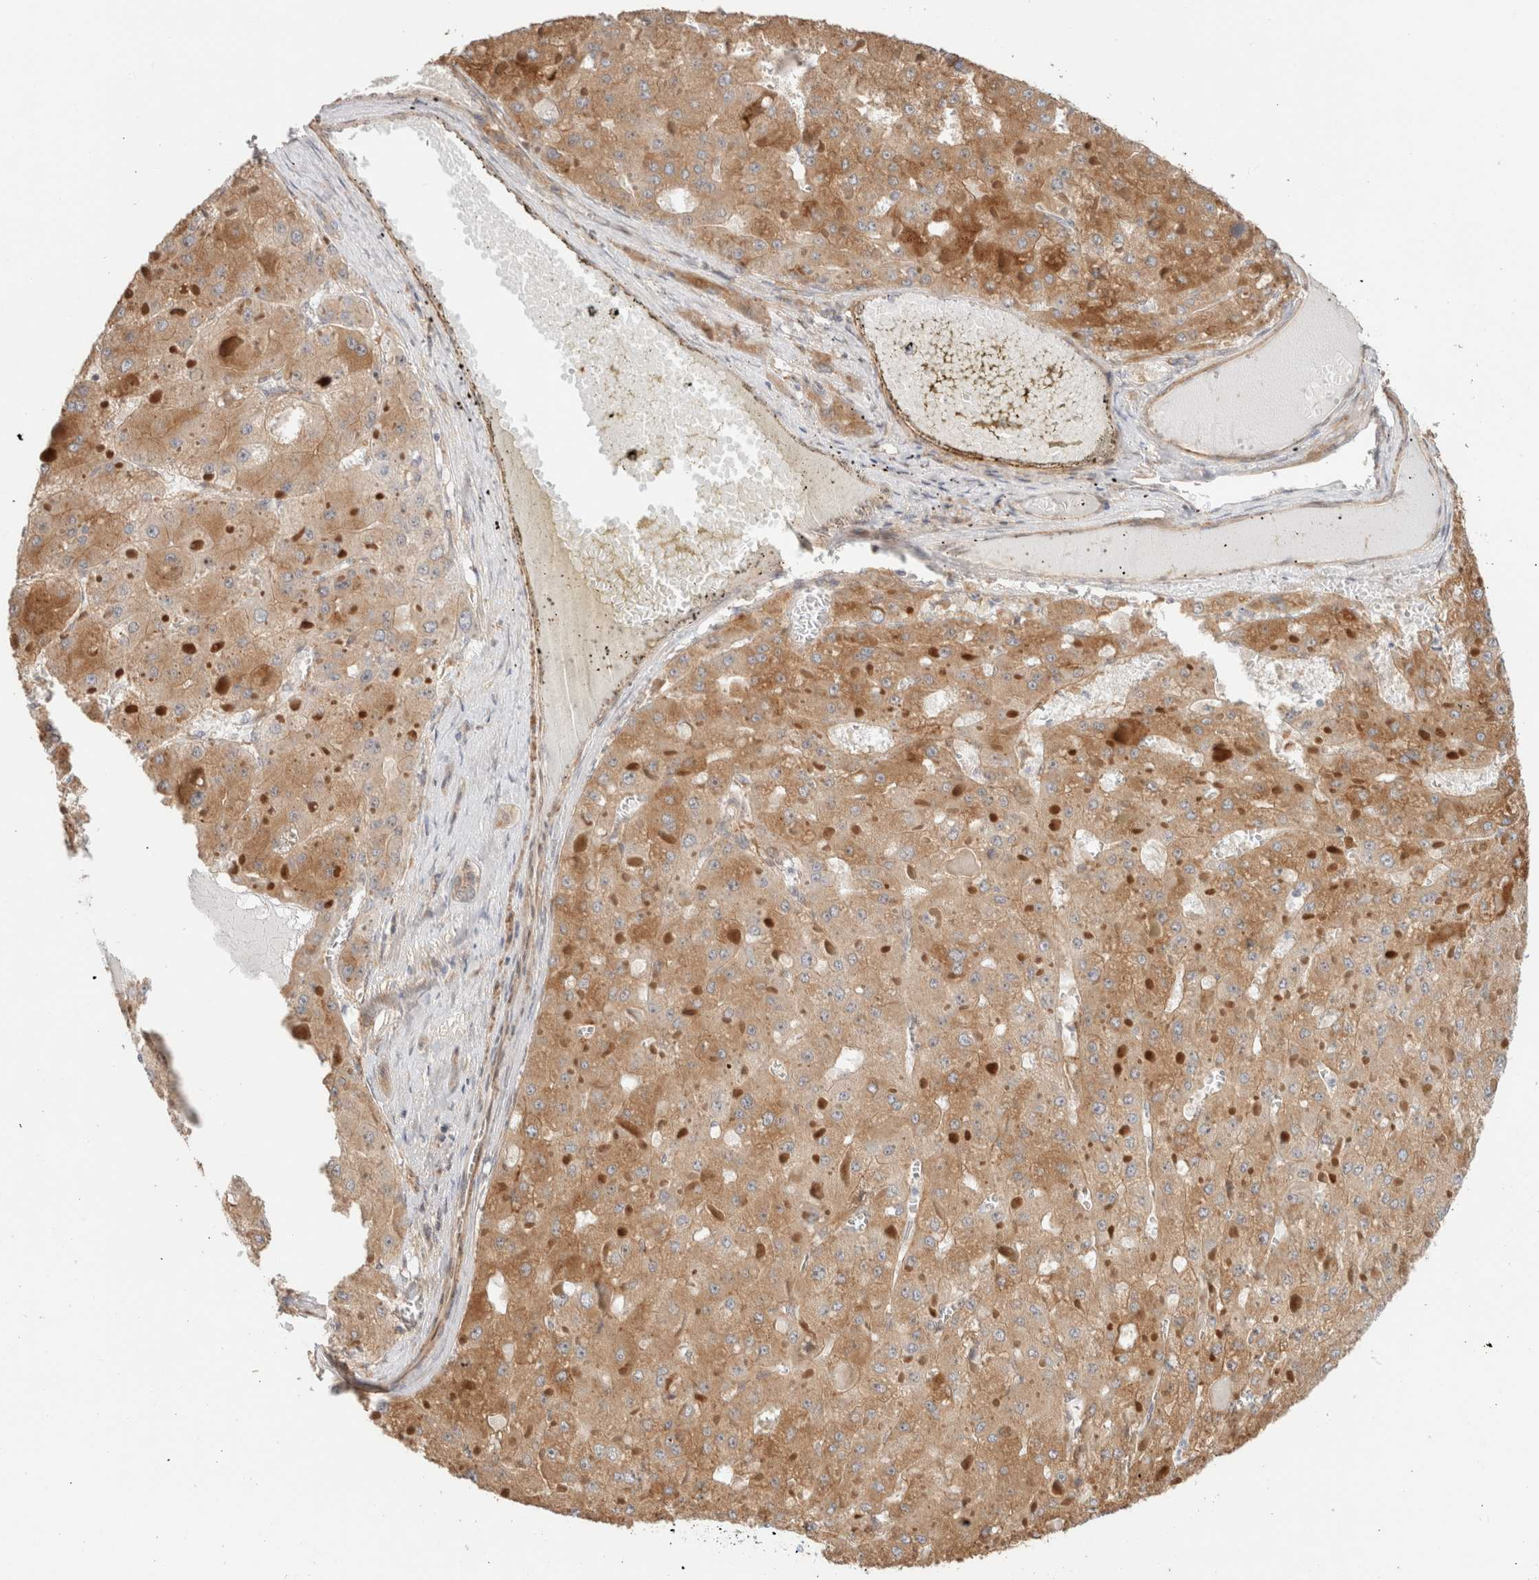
{"staining": {"intensity": "moderate", "quantity": ">75%", "location": "cytoplasmic/membranous"}, "tissue": "liver cancer", "cell_type": "Tumor cells", "image_type": "cancer", "snomed": [{"axis": "morphology", "description": "Carcinoma, Hepatocellular, NOS"}, {"axis": "topography", "description": "Liver"}], "caption": "Protein expression by IHC exhibits moderate cytoplasmic/membranous staining in approximately >75% of tumor cells in liver cancer.", "gene": "ID3", "patient": {"sex": "female", "age": 73}}